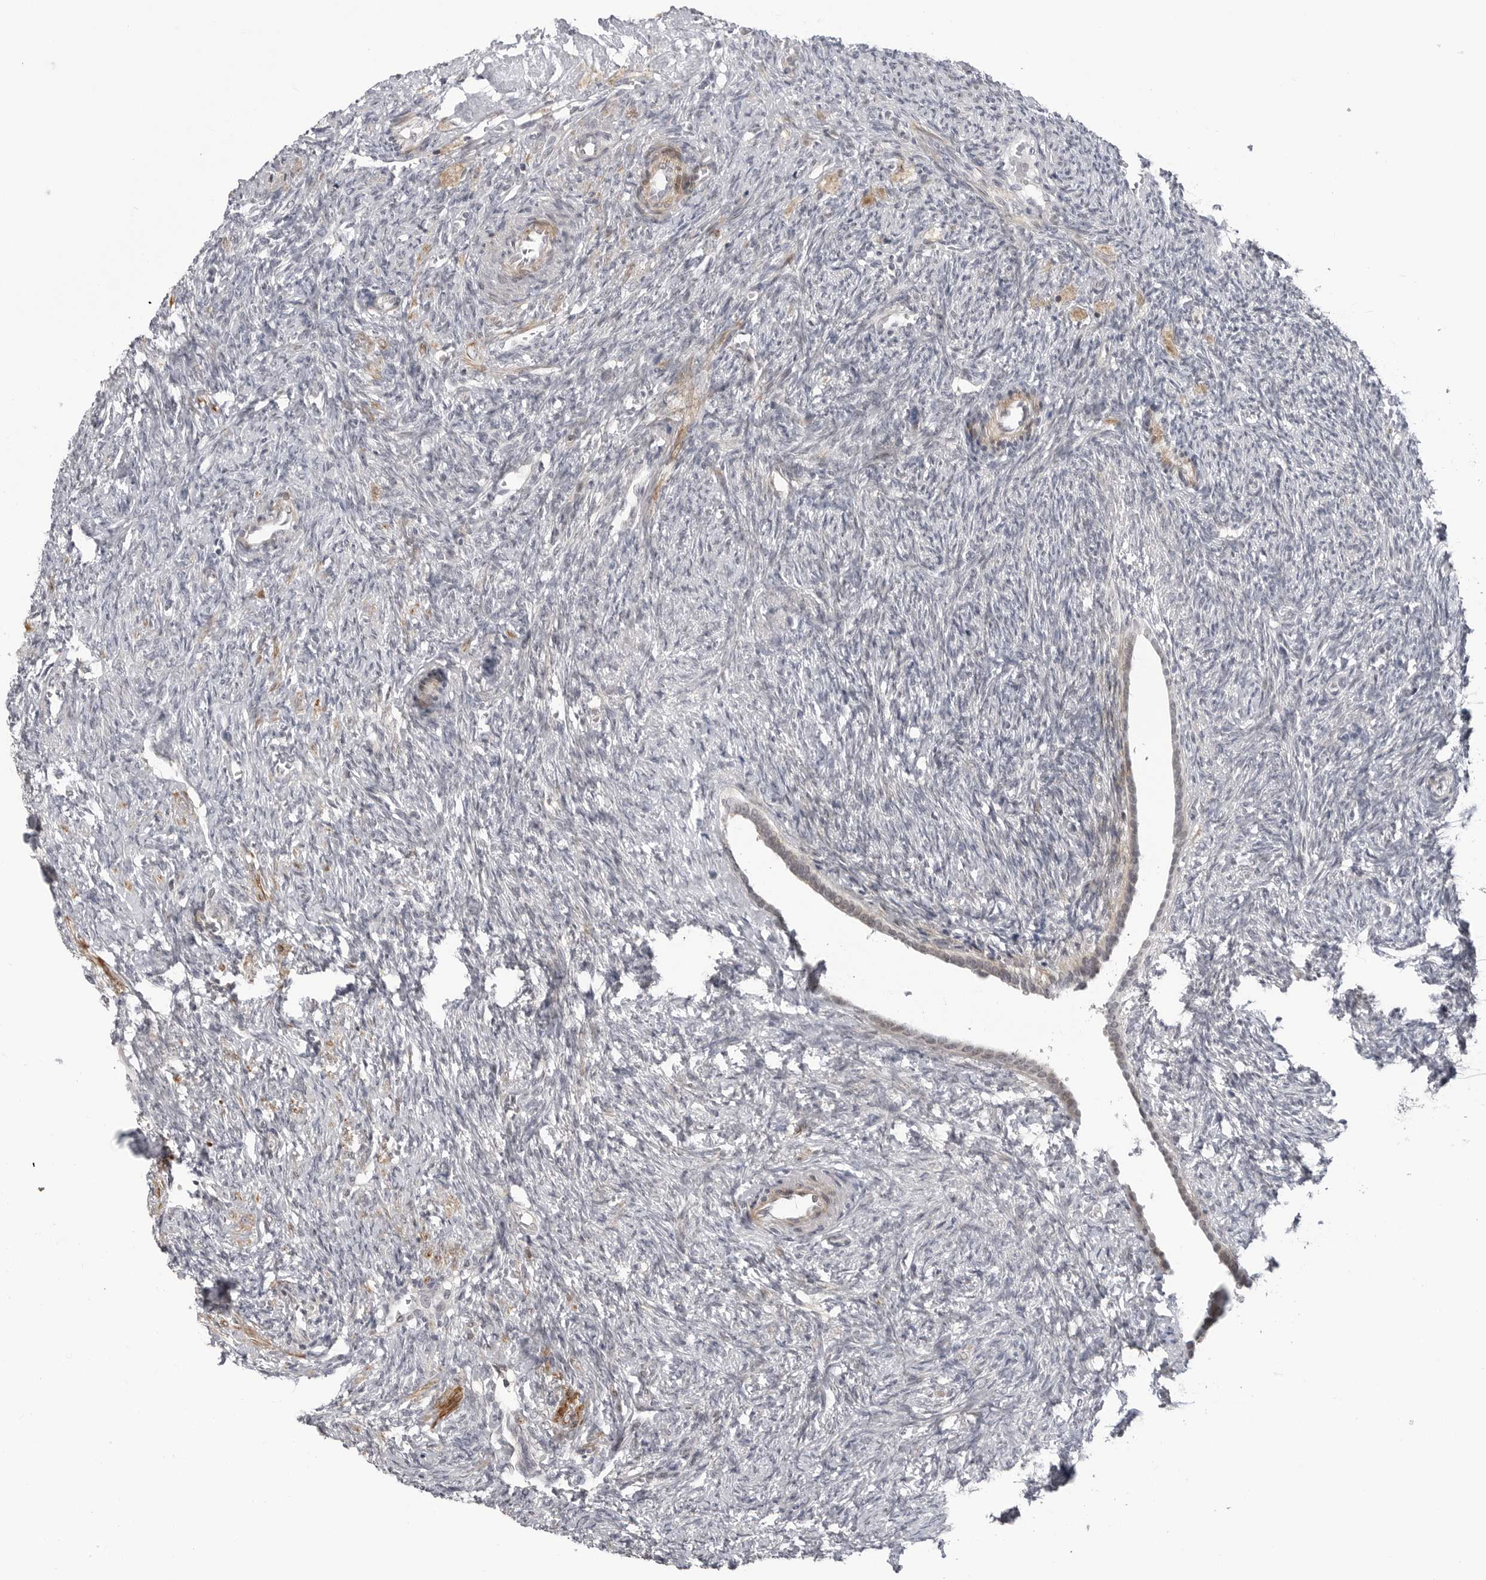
{"staining": {"intensity": "negative", "quantity": "none", "location": "none"}, "tissue": "ovary", "cell_type": "Ovarian stroma cells", "image_type": "normal", "snomed": [{"axis": "morphology", "description": "Normal tissue, NOS"}, {"axis": "topography", "description": "Ovary"}], "caption": "The immunohistochemistry photomicrograph has no significant positivity in ovarian stroma cells of ovary.", "gene": "ADAMTS5", "patient": {"sex": "female", "age": 41}}